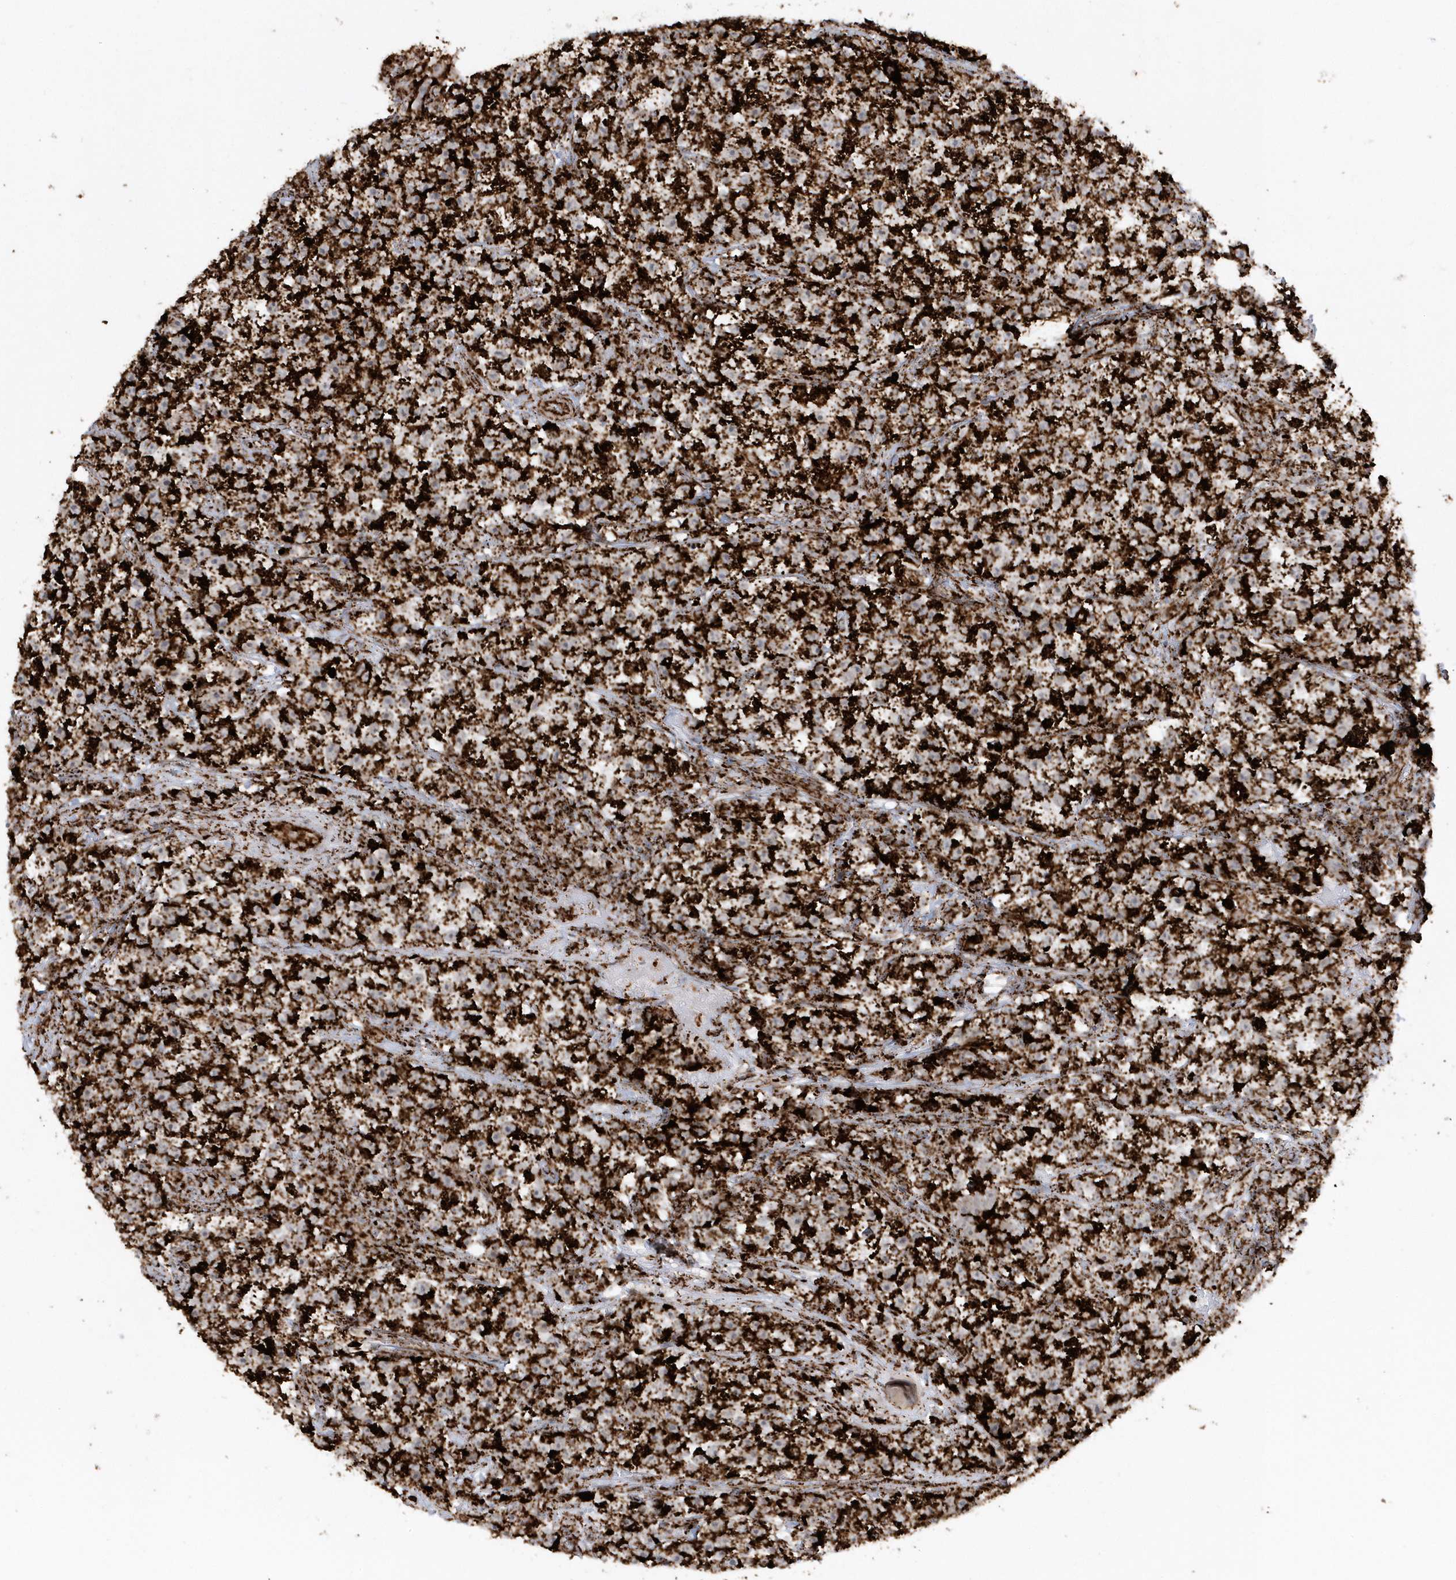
{"staining": {"intensity": "strong", "quantity": ">75%", "location": "cytoplasmic/membranous"}, "tissue": "testis cancer", "cell_type": "Tumor cells", "image_type": "cancer", "snomed": [{"axis": "morphology", "description": "Seminoma, NOS"}, {"axis": "topography", "description": "Testis"}], "caption": "Seminoma (testis) stained for a protein demonstrates strong cytoplasmic/membranous positivity in tumor cells.", "gene": "CRY2", "patient": {"sex": "male", "age": 22}}